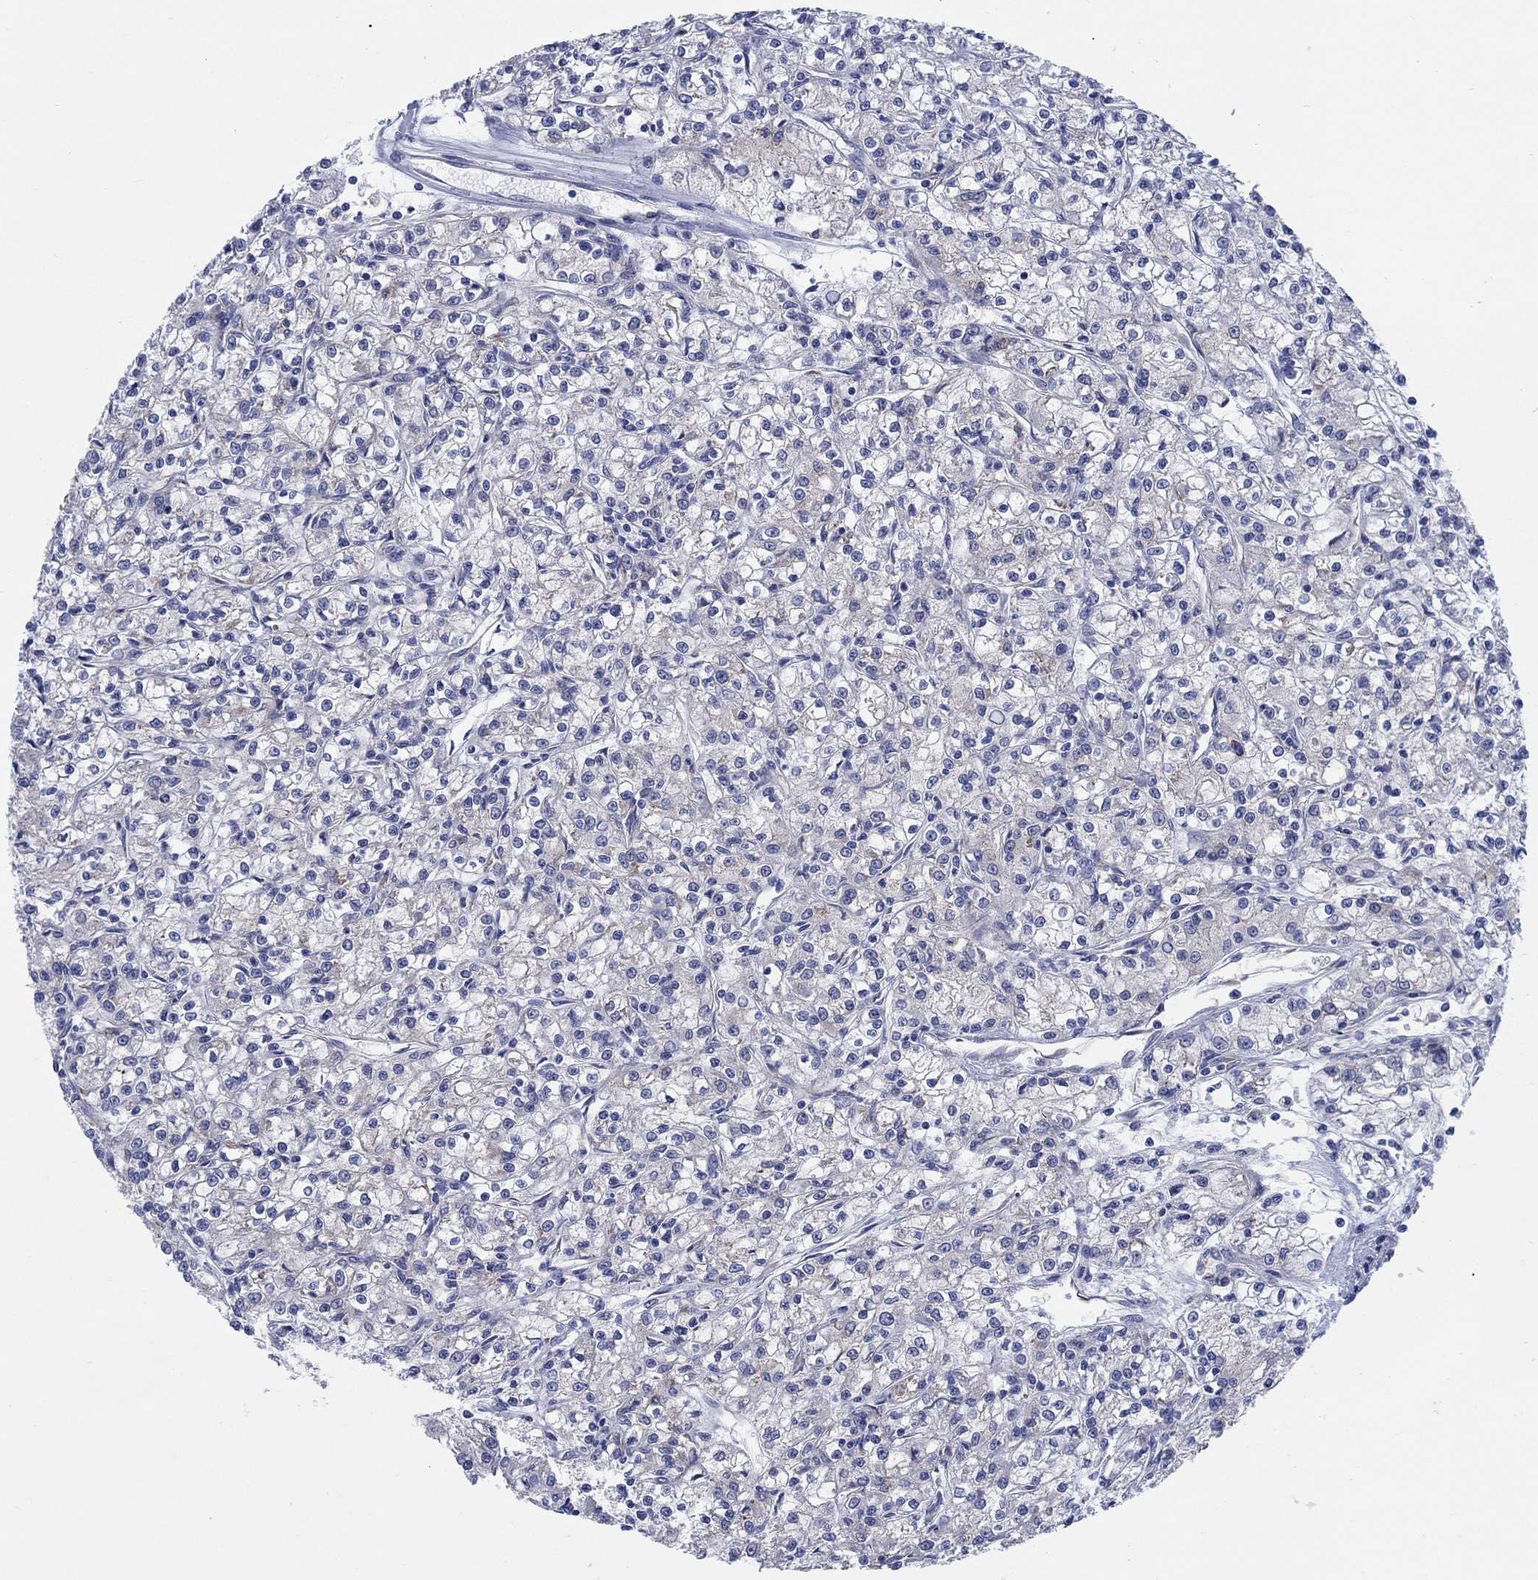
{"staining": {"intensity": "weak", "quantity": "<25%", "location": "cytoplasmic/membranous"}, "tissue": "renal cancer", "cell_type": "Tumor cells", "image_type": "cancer", "snomed": [{"axis": "morphology", "description": "Adenocarcinoma, NOS"}, {"axis": "topography", "description": "Kidney"}], "caption": "Immunohistochemistry (IHC) of human renal cancer reveals no expression in tumor cells. The staining is performed using DAB brown chromogen with nuclei counter-stained in using hematoxylin.", "gene": "TMEM59", "patient": {"sex": "female", "age": 59}}